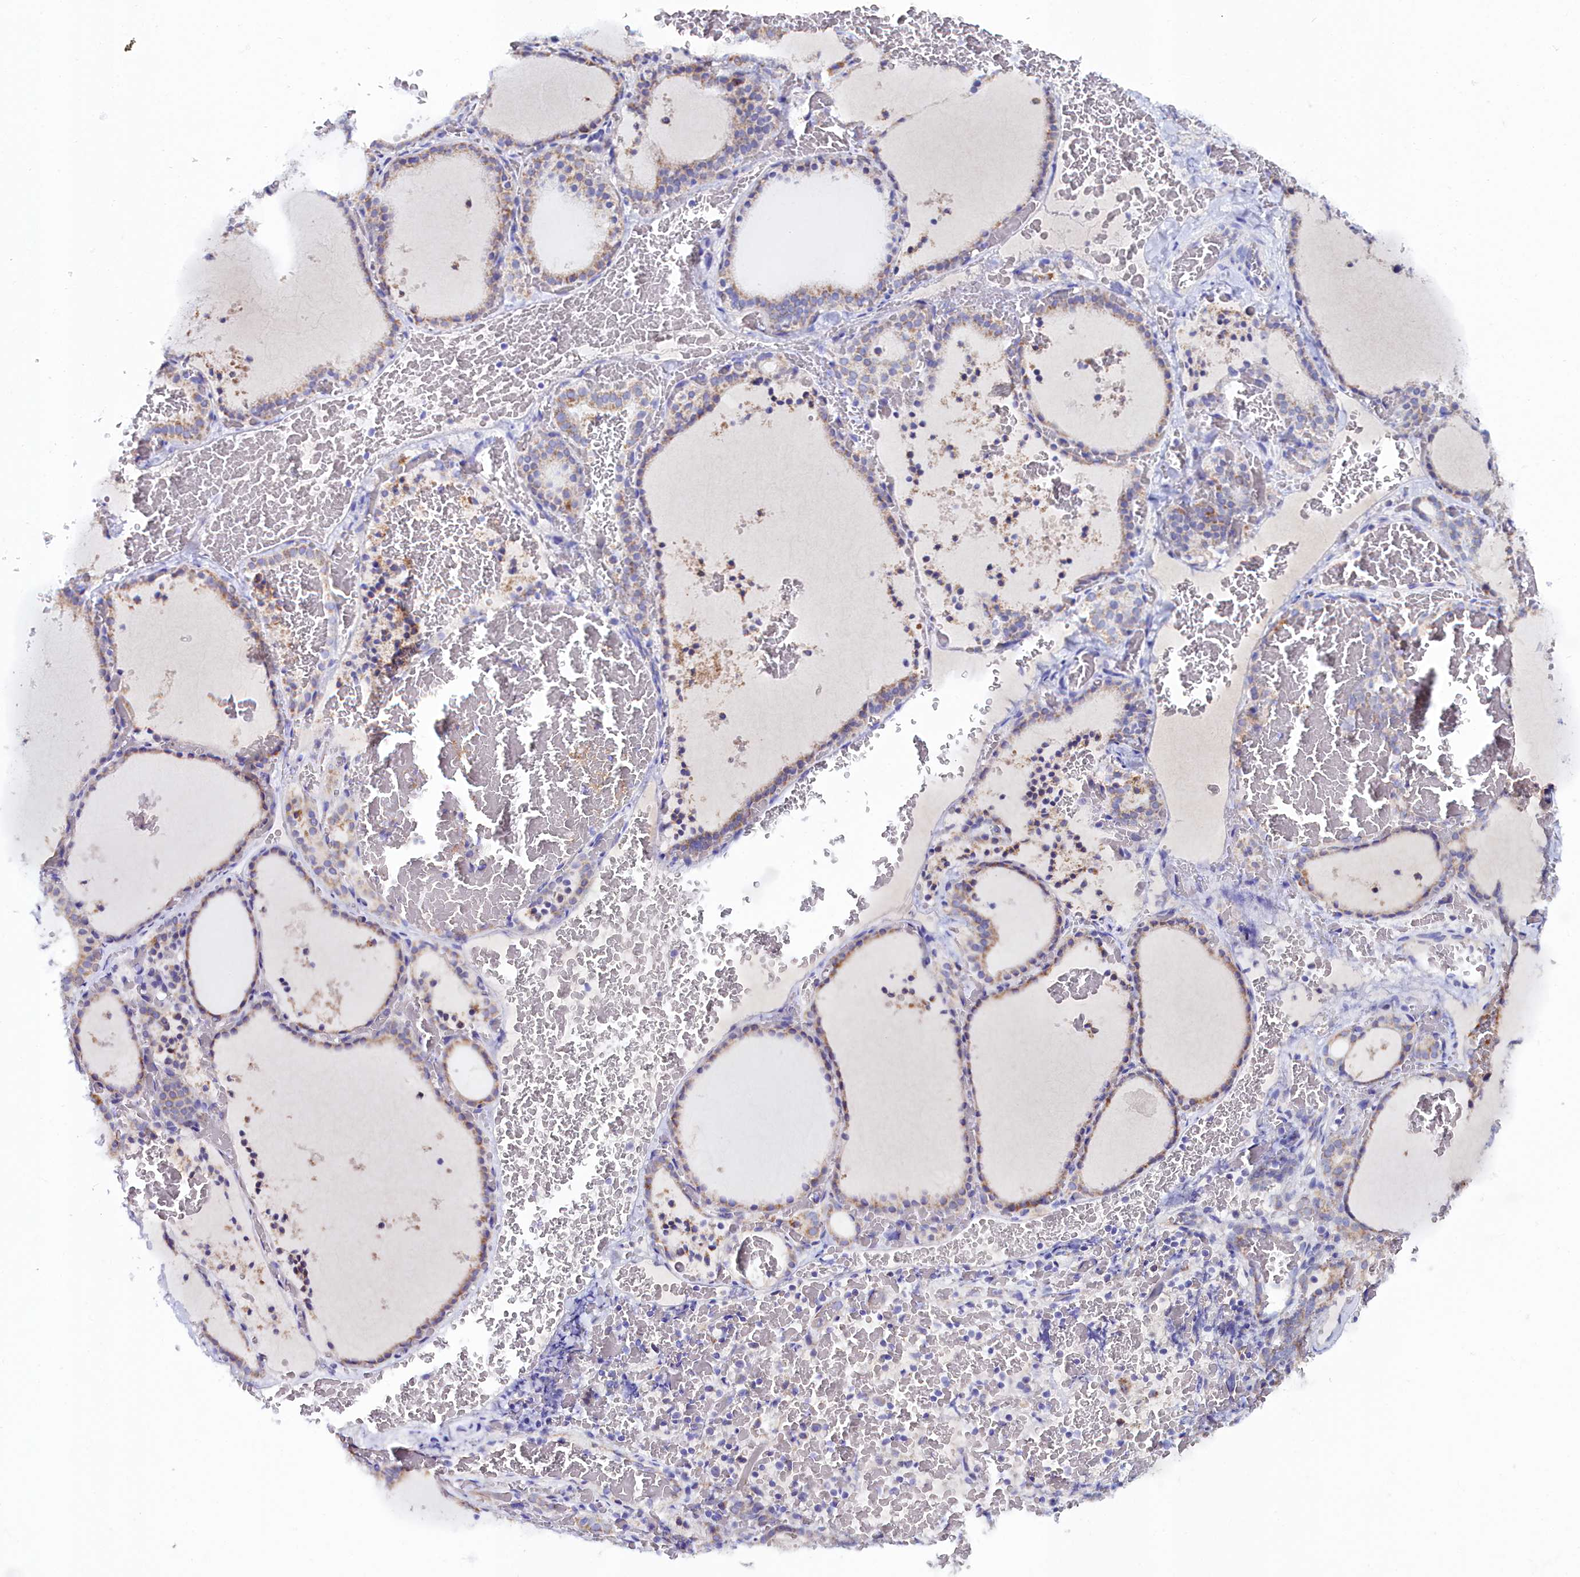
{"staining": {"intensity": "moderate", "quantity": "<25%", "location": "cytoplasmic/membranous"}, "tissue": "thyroid gland", "cell_type": "Glandular cells", "image_type": "normal", "snomed": [{"axis": "morphology", "description": "Normal tissue, NOS"}, {"axis": "topography", "description": "Thyroid gland"}], "caption": "Protein analysis of normal thyroid gland reveals moderate cytoplasmic/membranous positivity in approximately <25% of glandular cells.", "gene": "SLC49A3", "patient": {"sex": "female", "age": 39}}